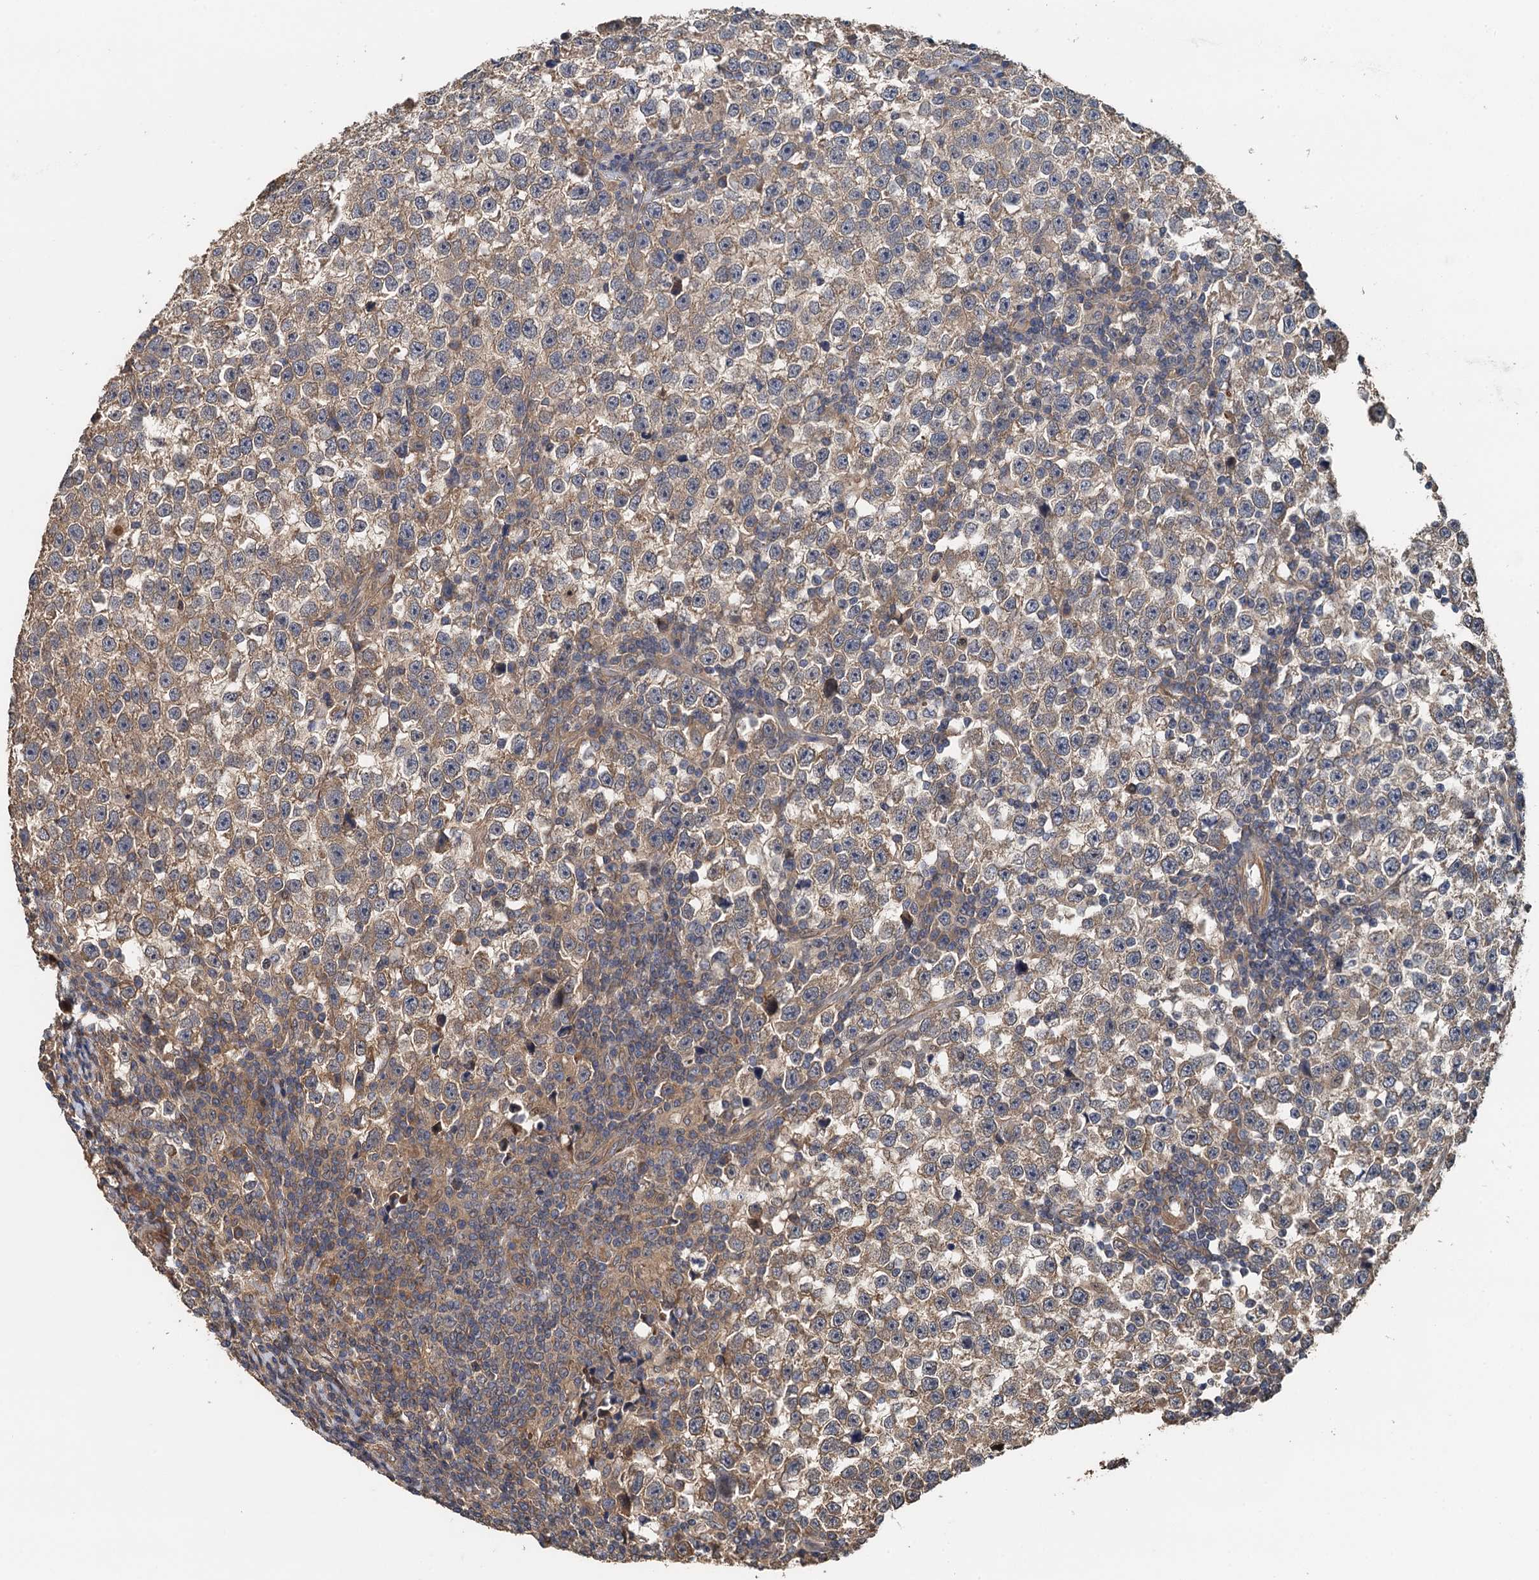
{"staining": {"intensity": "moderate", "quantity": ">75%", "location": "cytoplasmic/membranous"}, "tissue": "testis cancer", "cell_type": "Tumor cells", "image_type": "cancer", "snomed": [{"axis": "morphology", "description": "Normal tissue, NOS"}, {"axis": "morphology", "description": "Seminoma, NOS"}, {"axis": "topography", "description": "Testis"}], "caption": "Moderate cytoplasmic/membranous positivity is present in approximately >75% of tumor cells in testis cancer.", "gene": "MEAK7", "patient": {"sex": "male", "age": 43}}